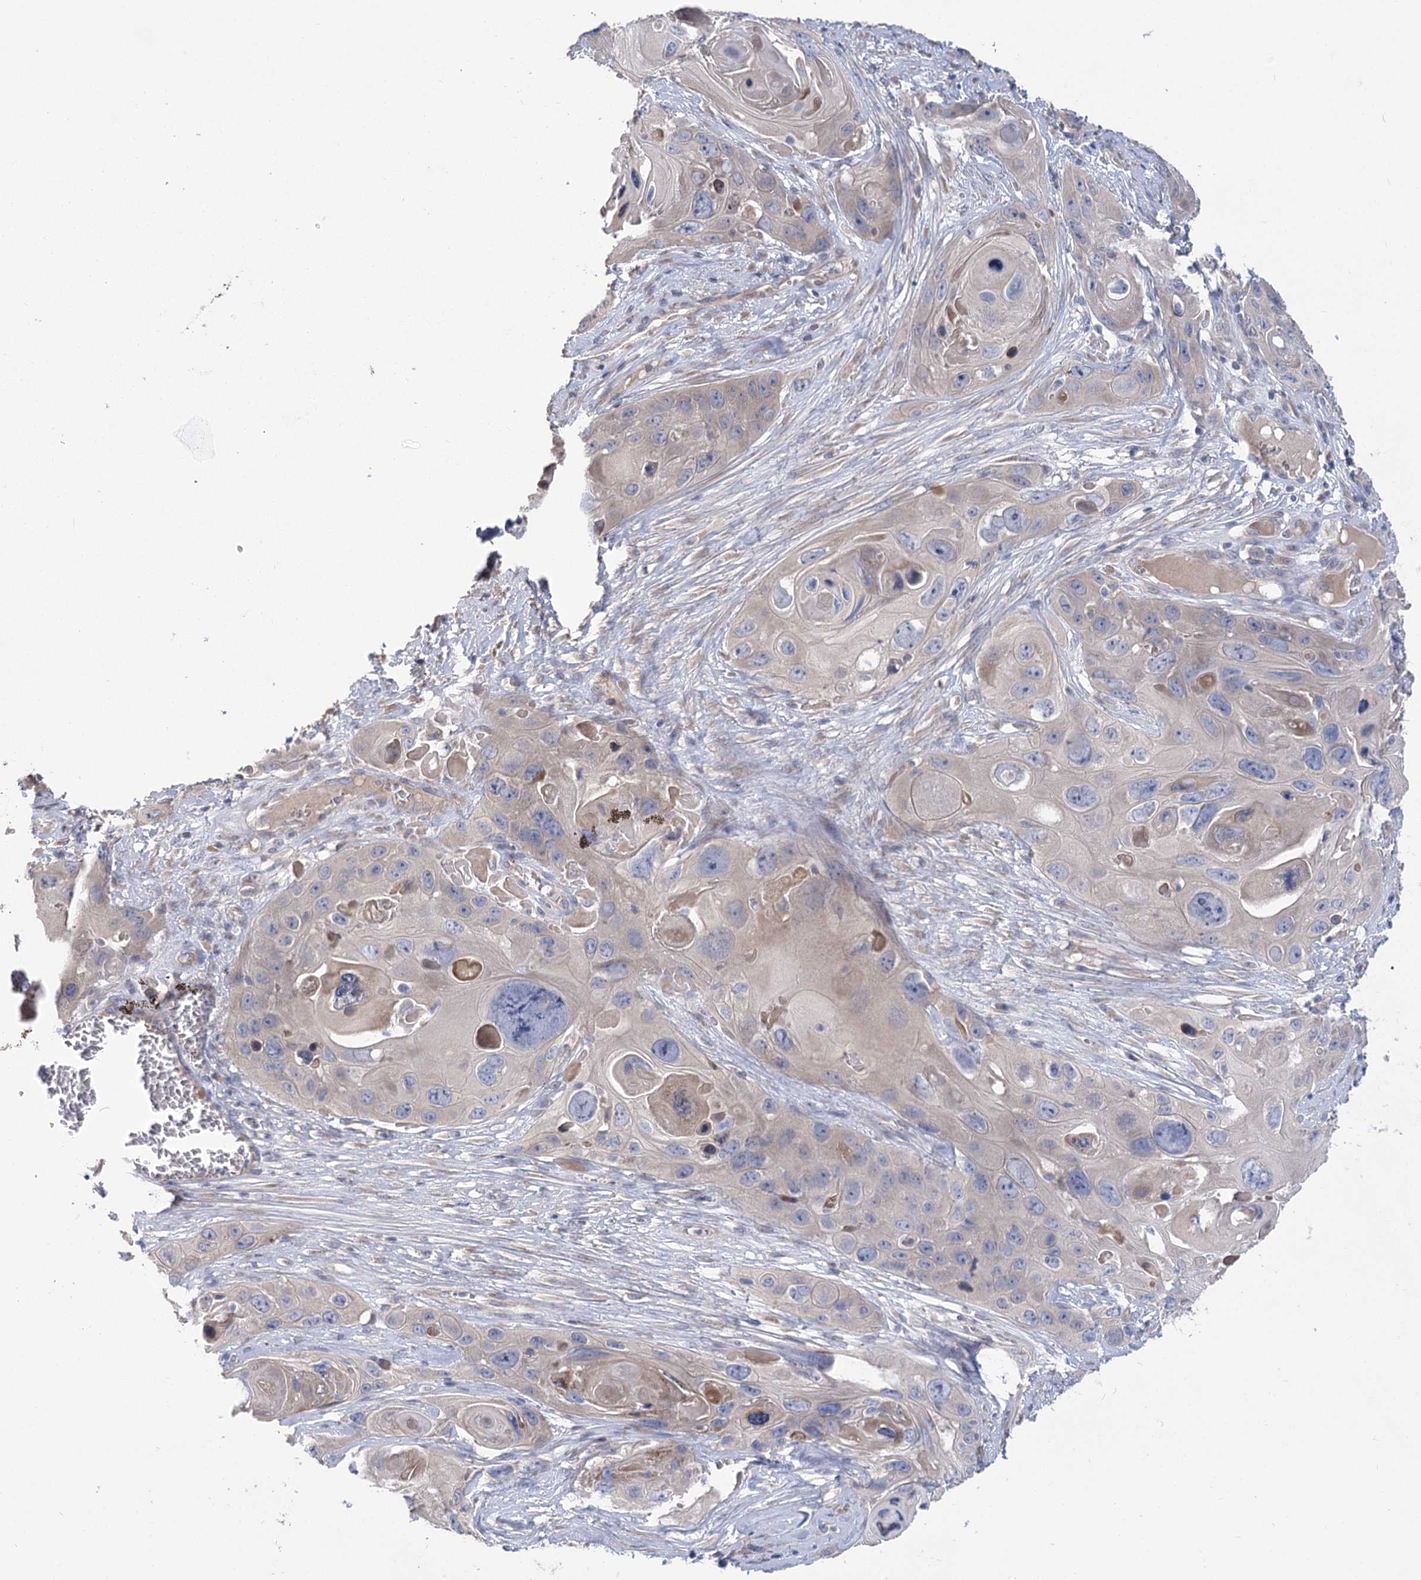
{"staining": {"intensity": "negative", "quantity": "none", "location": "none"}, "tissue": "skin cancer", "cell_type": "Tumor cells", "image_type": "cancer", "snomed": [{"axis": "morphology", "description": "Squamous cell carcinoma, NOS"}, {"axis": "topography", "description": "Skin"}], "caption": "IHC image of neoplastic tissue: human skin cancer stained with DAB exhibits no significant protein positivity in tumor cells. Nuclei are stained in blue.", "gene": "PBLD", "patient": {"sex": "male", "age": 55}}